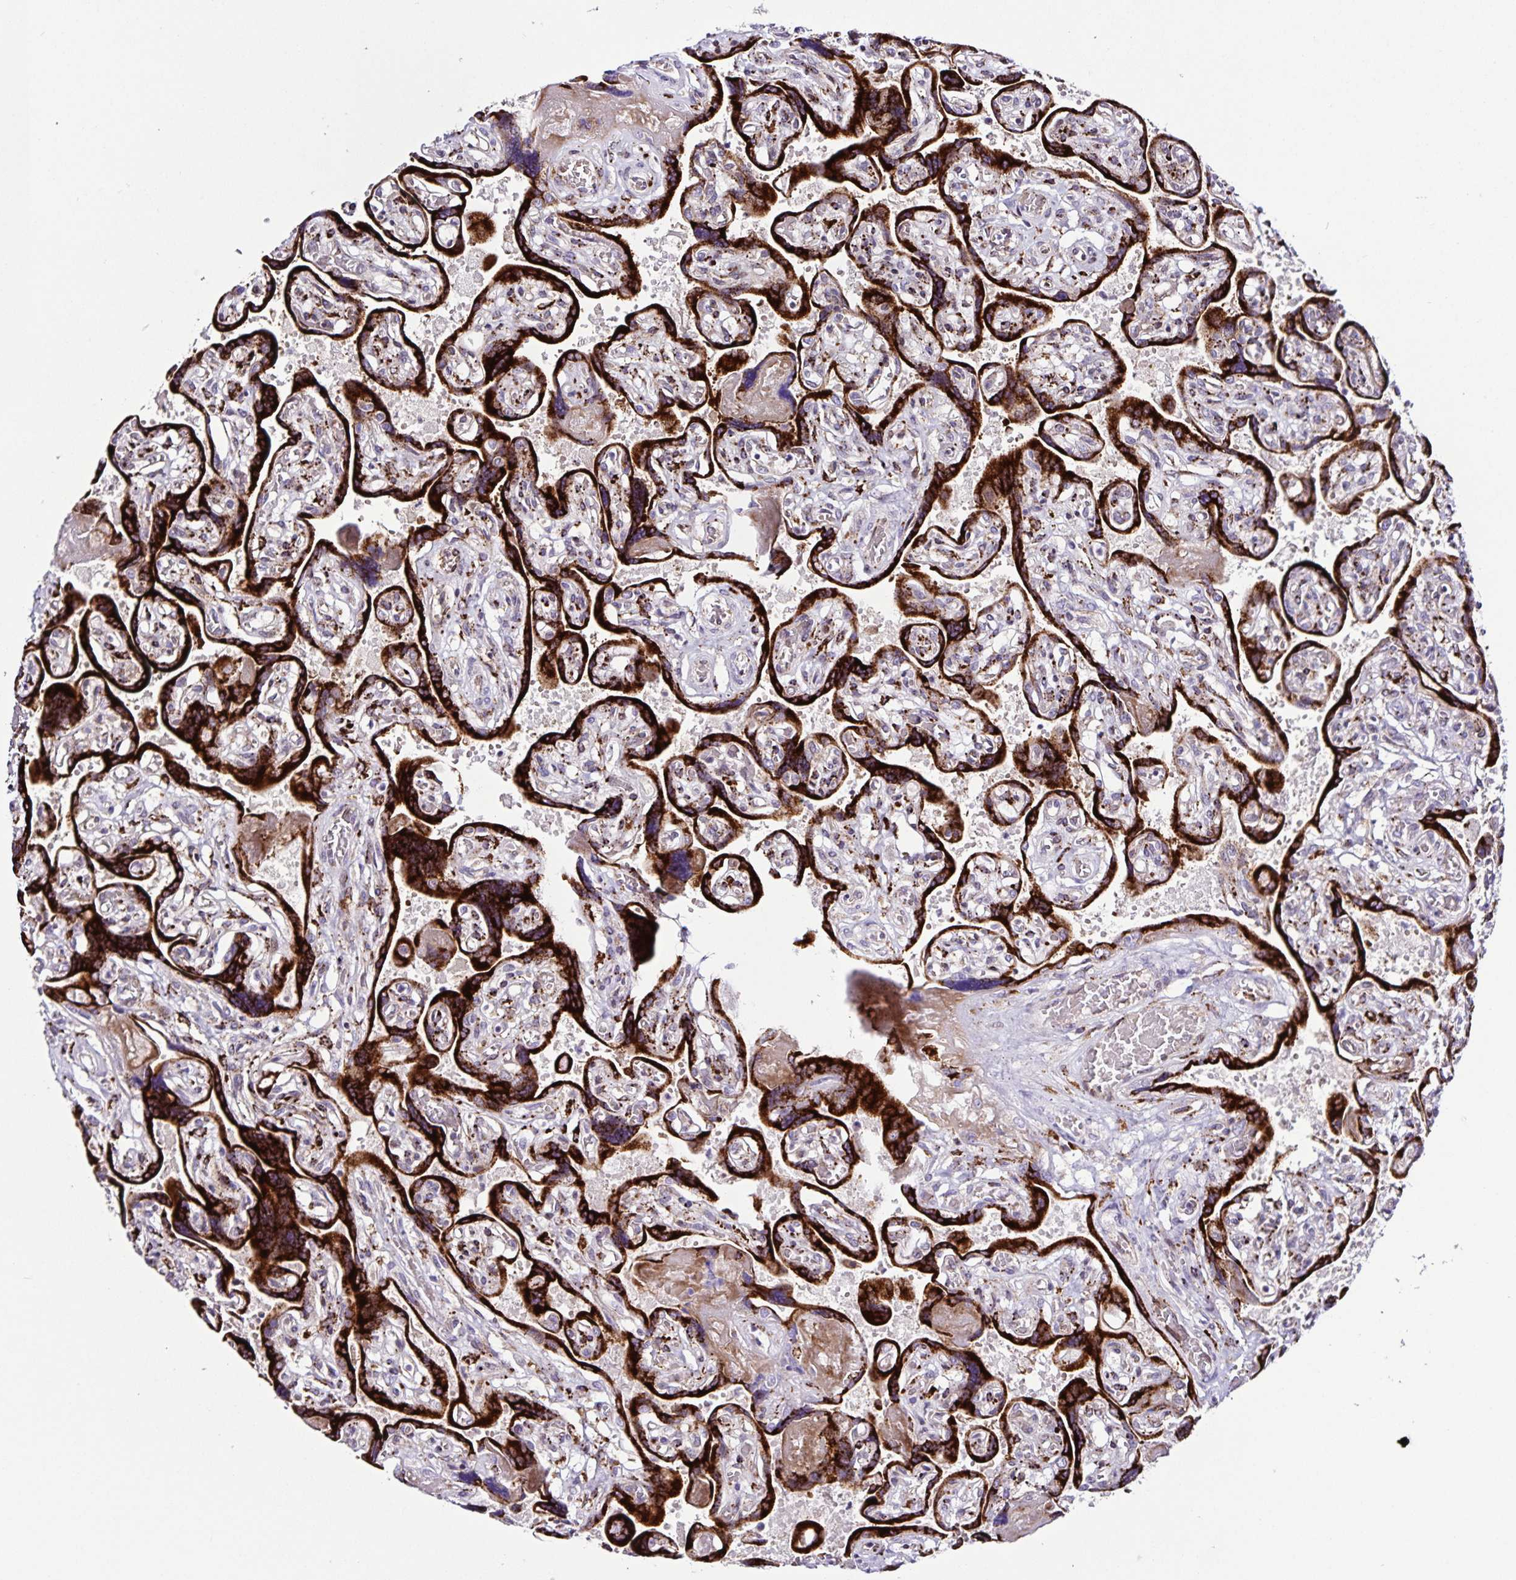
{"staining": {"intensity": "moderate", "quantity": ">75%", "location": "cytoplasmic/membranous"}, "tissue": "placenta", "cell_type": "Decidual cells", "image_type": "normal", "snomed": [{"axis": "morphology", "description": "Normal tissue, NOS"}, {"axis": "topography", "description": "Placenta"}], "caption": "Protein staining by immunohistochemistry reveals moderate cytoplasmic/membranous expression in approximately >75% of decidual cells in unremarkable placenta.", "gene": "OSBPL5", "patient": {"sex": "female", "age": 32}}